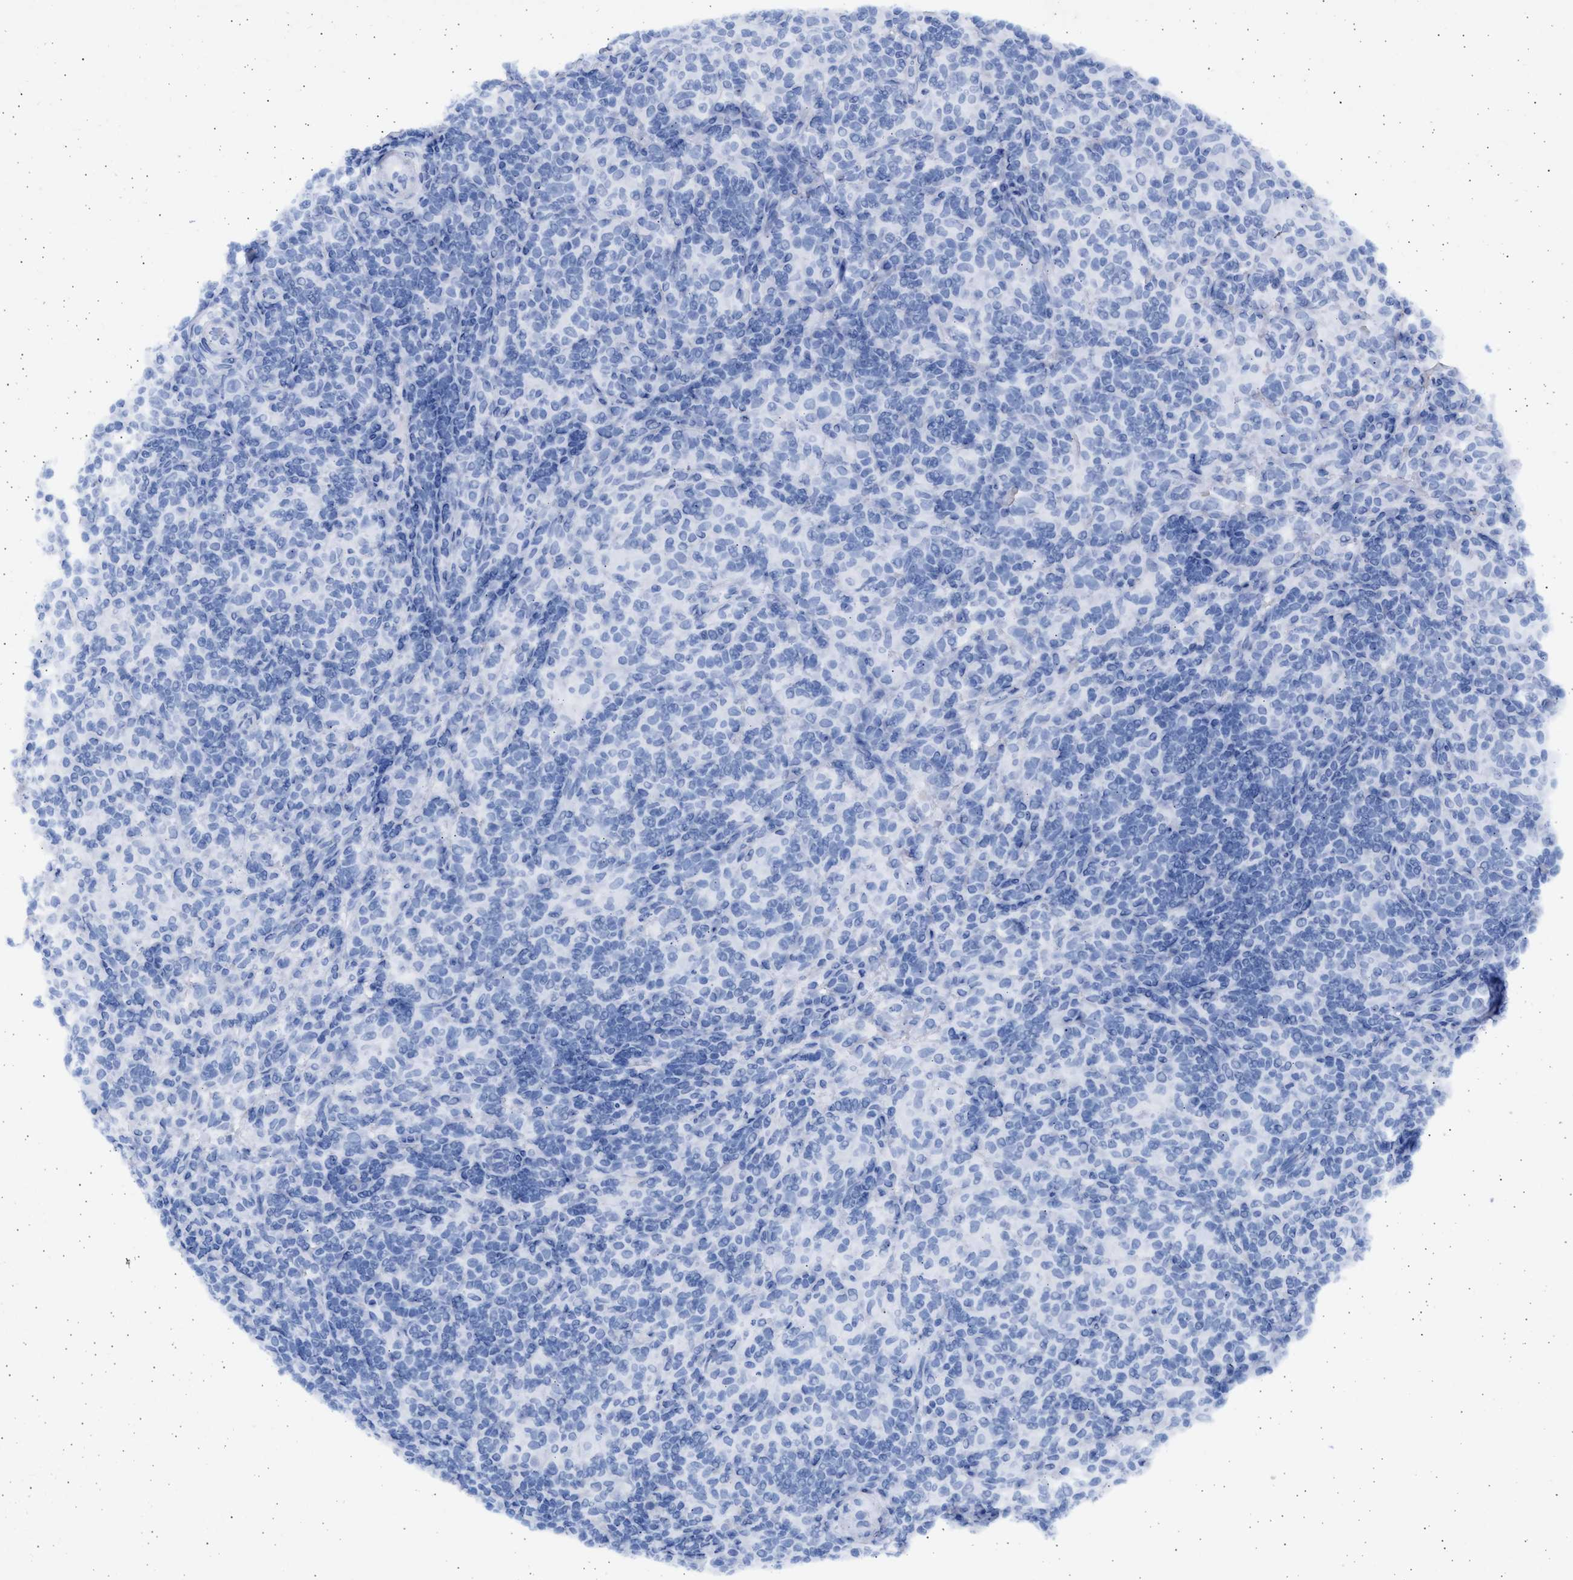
{"staining": {"intensity": "negative", "quantity": "none", "location": "none"}, "tissue": "lymphoma", "cell_type": "Tumor cells", "image_type": "cancer", "snomed": [{"axis": "morphology", "description": "Hodgkin's disease, NOS"}, {"axis": "topography", "description": "Lymph node"}], "caption": "Immunohistochemistry (IHC) of Hodgkin's disease demonstrates no staining in tumor cells.", "gene": "NBR1", "patient": {"sex": "male", "age": 70}}